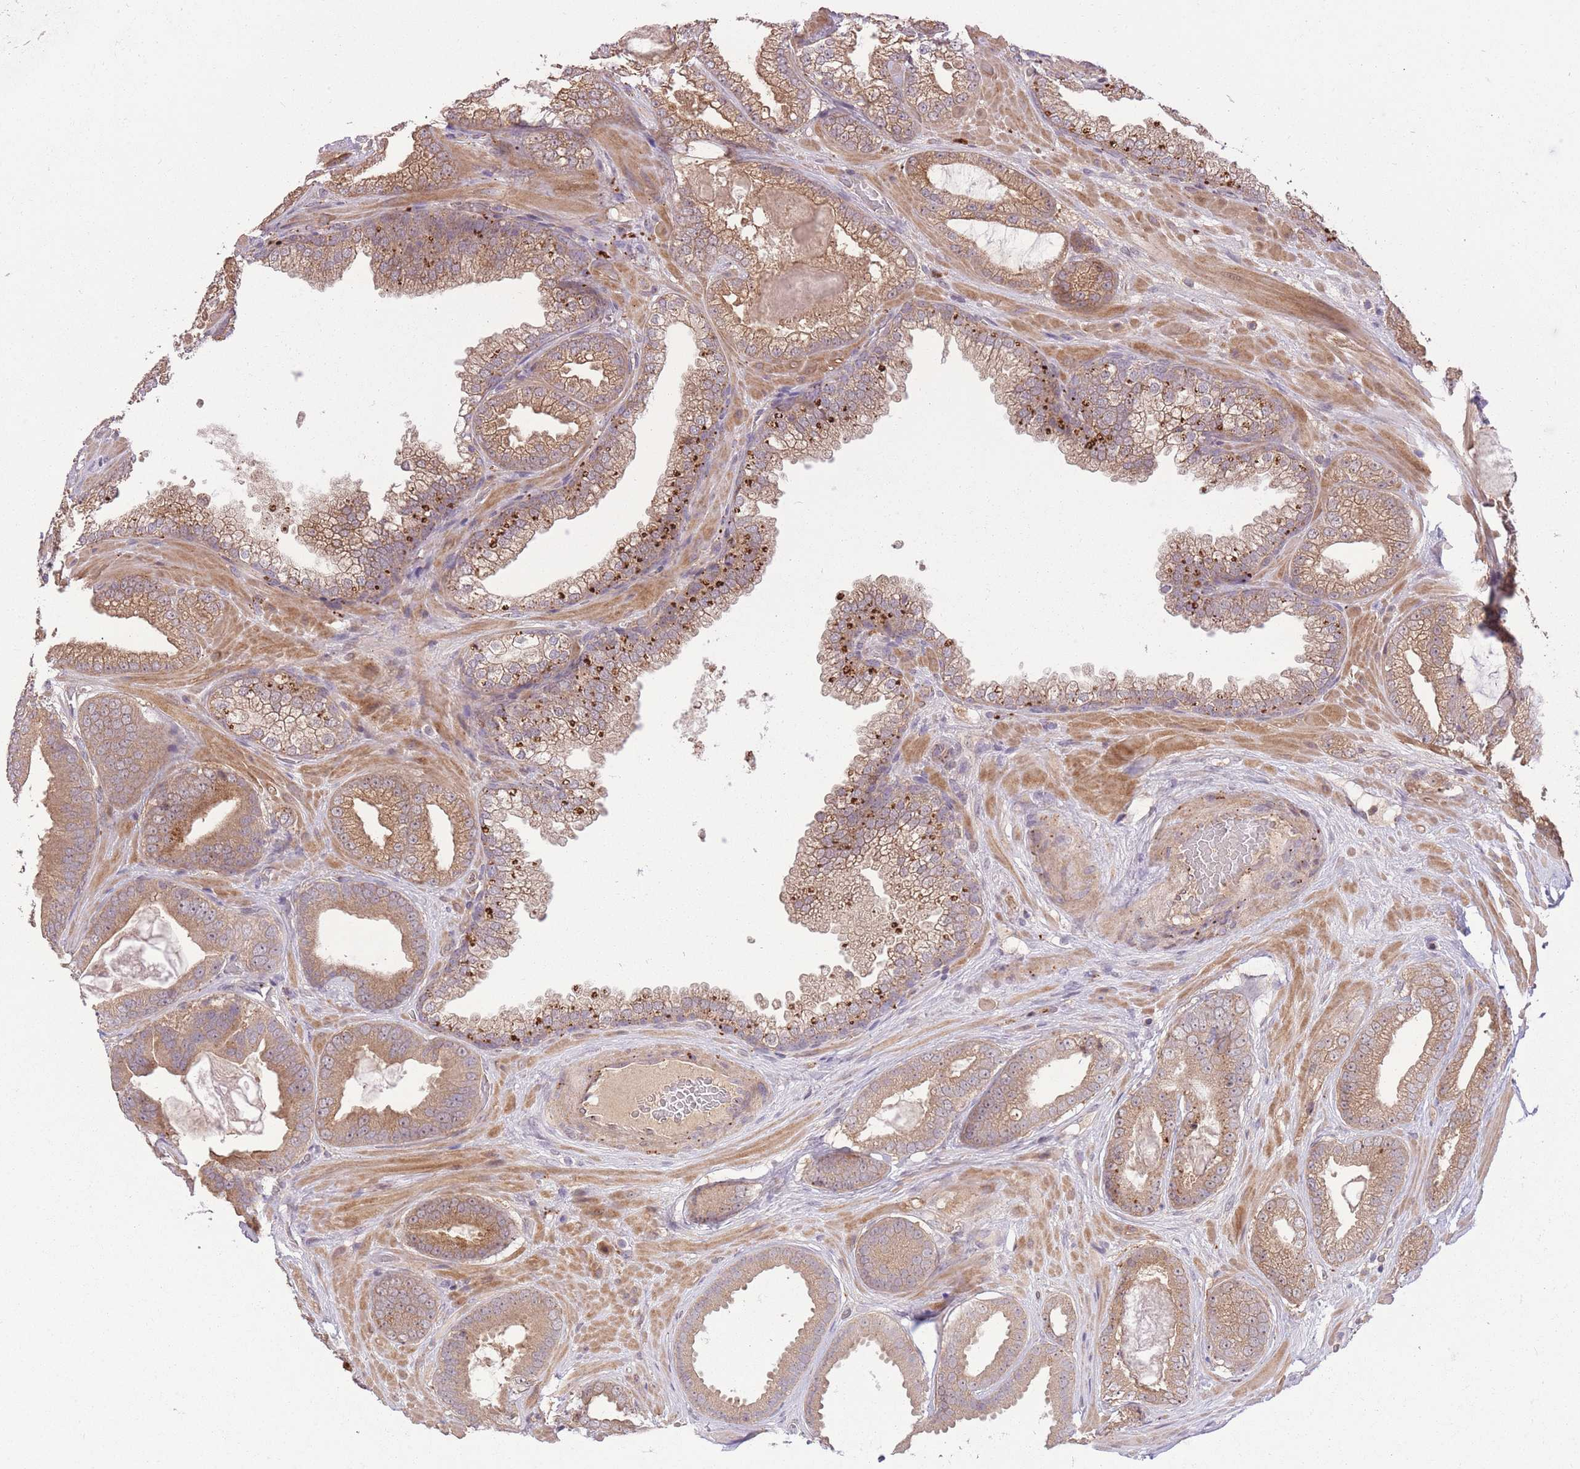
{"staining": {"intensity": "moderate", "quantity": ">75%", "location": "cytoplasmic/membranous"}, "tissue": "prostate cancer", "cell_type": "Tumor cells", "image_type": "cancer", "snomed": [{"axis": "morphology", "description": "Adenocarcinoma, Low grade"}, {"axis": "topography", "description": "Prostate"}], "caption": "Immunohistochemical staining of prostate low-grade adenocarcinoma demonstrates medium levels of moderate cytoplasmic/membranous positivity in about >75% of tumor cells.", "gene": "POLR3F", "patient": {"sex": "male", "age": 57}}